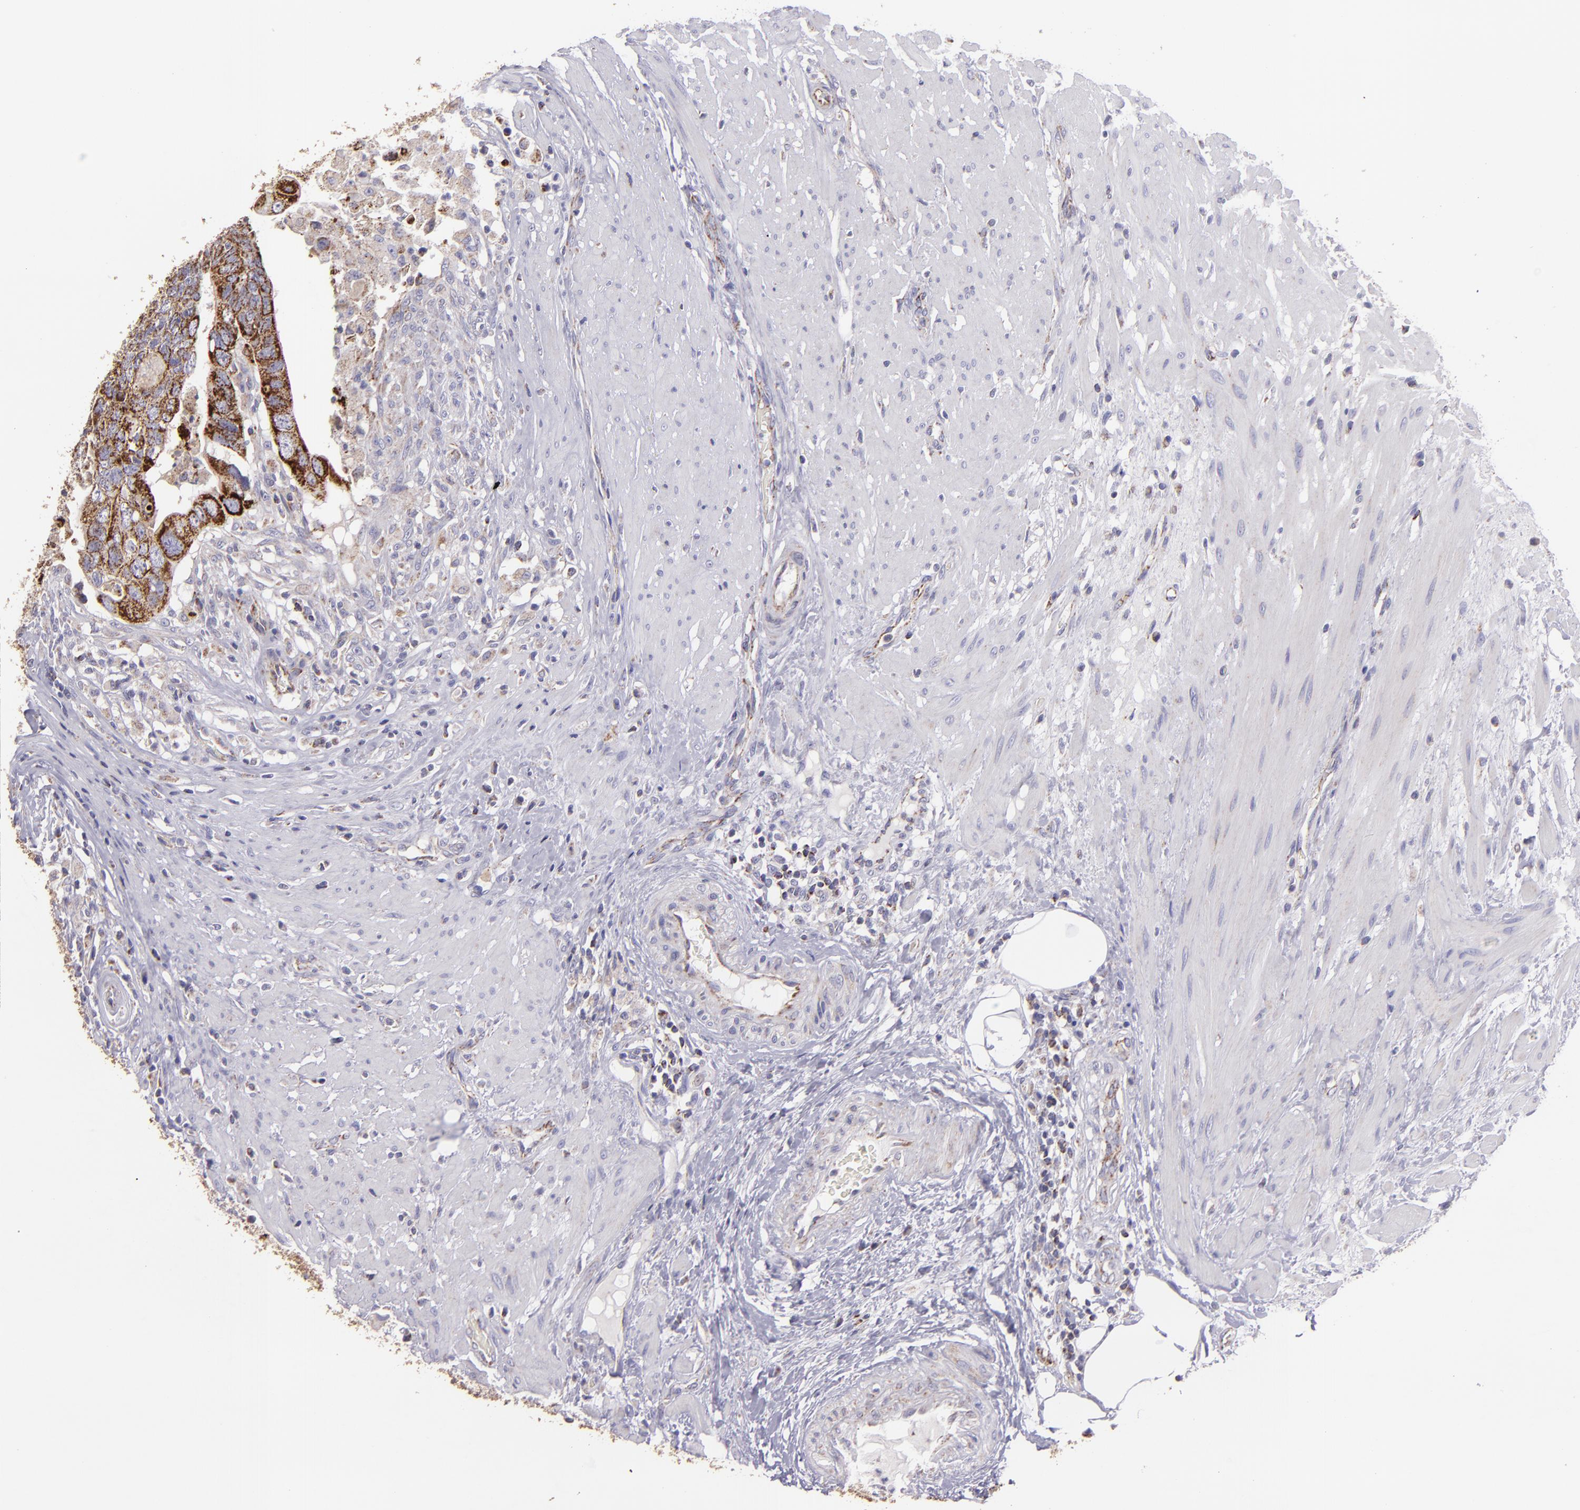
{"staining": {"intensity": "strong", "quantity": ">75%", "location": "cytoplasmic/membranous"}, "tissue": "colorectal cancer", "cell_type": "Tumor cells", "image_type": "cancer", "snomed": [{"axis": "morphology", "description": "Adenocarcinoma, NOS"}, {"axis": "topography", "description": "Rectum"}], "caption": "This photomicrograph exhibits IHC staining of colorectal cancer, with high strong cytoplasmic/membranous positivity in about >75% of tumor cells.", "gene": "HSPD1", "patient": {"sex": "male", "age": 53}}